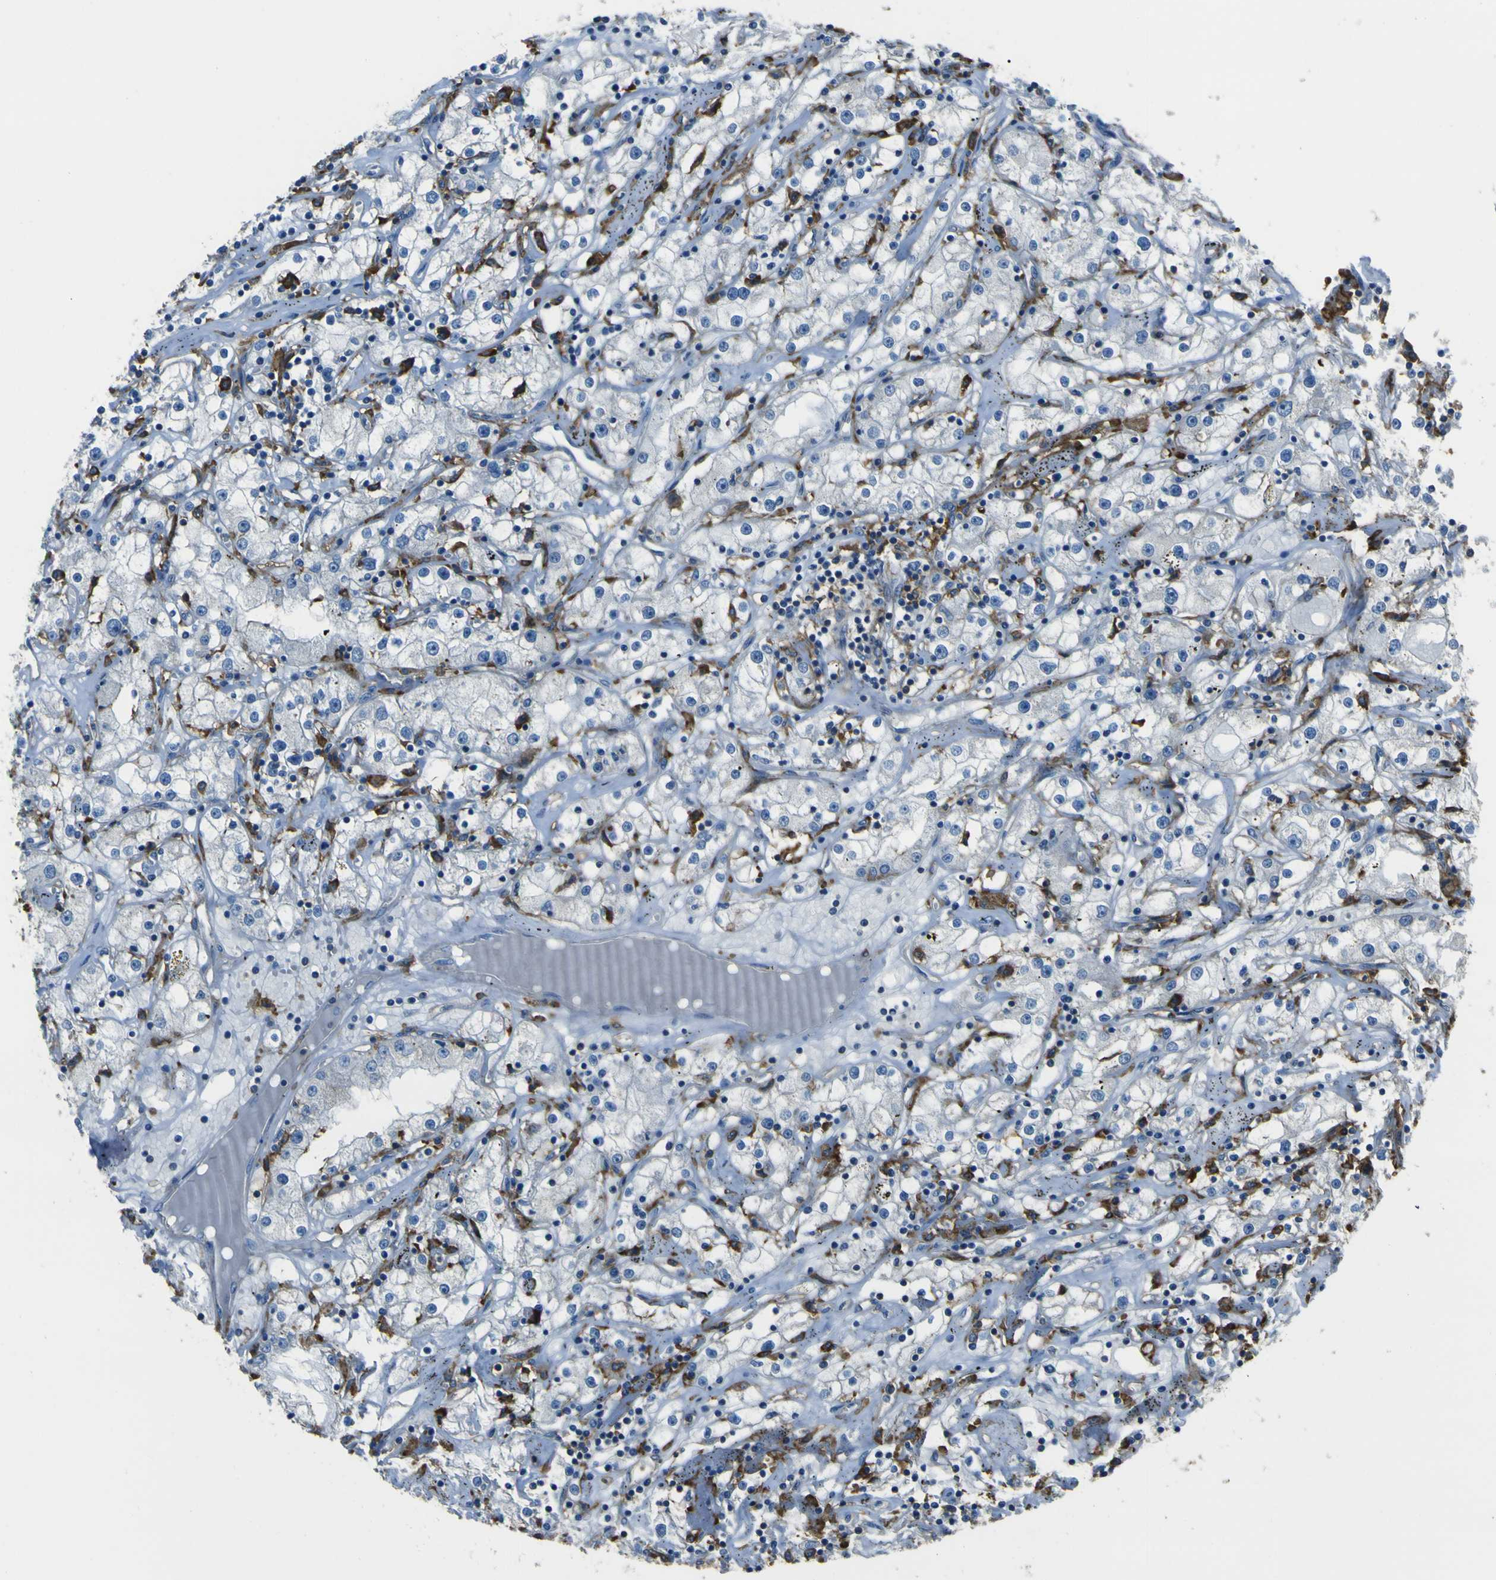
{"staining": {"intensity": "negative", "quantity": "none", "location": "none"}, "tissue": "renal cancer", "cell_type": "Tumor cells", "image_type": "cancer", "snomed": [{"axis": "morphology", "description": "Adenocarcinoma, NOS"}, {"axis": "topography", "description": "Kidney"}], "caption": "Immunohistochemistry micrograph of human adenocarcinoma (renal) stained for a protein (brown), which displays no staining in tumor cells. (DAB immunohistochemistry (IHC), high magnification).", "gene": "LAIR1", "patient": {"sex": "male", "age": 56}}